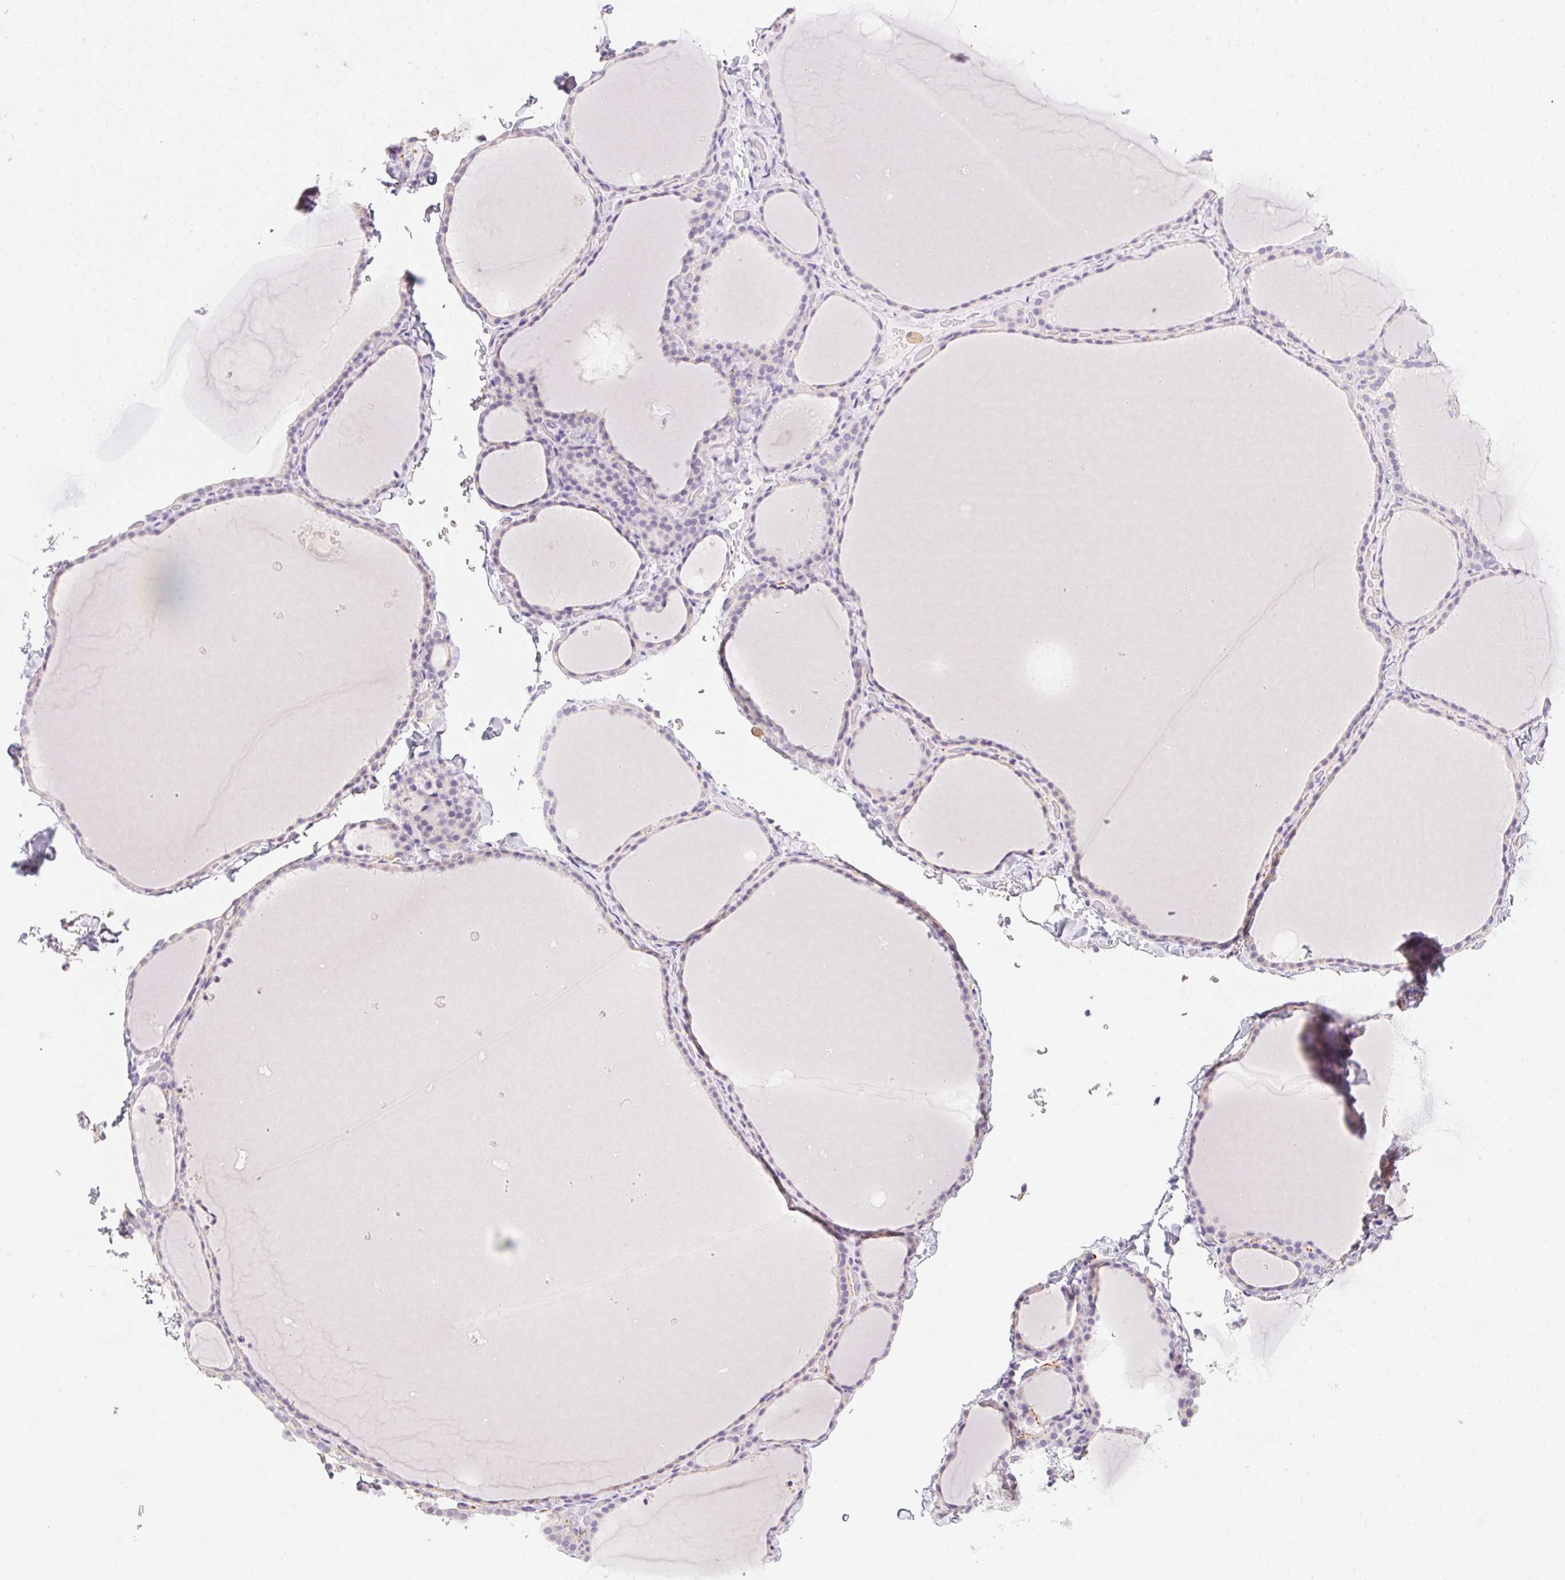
{"staining": {"intensity": "negative", "quantity": "none", "location": "none"}, "tissue": "thyroid gland", "cell_type": "Glandular cells", "image_type": "normal", "snomed": [{"axis": "morphology", "description": "Normal tissue, NOS"}, {"axis": "topography", "description": "Thyroid gland"}], "caption": "The image displays no significant expression in glandular cells of thyroid gland.", "gene": "MYL4", "patient": {"sex": "female", "age": 22}}